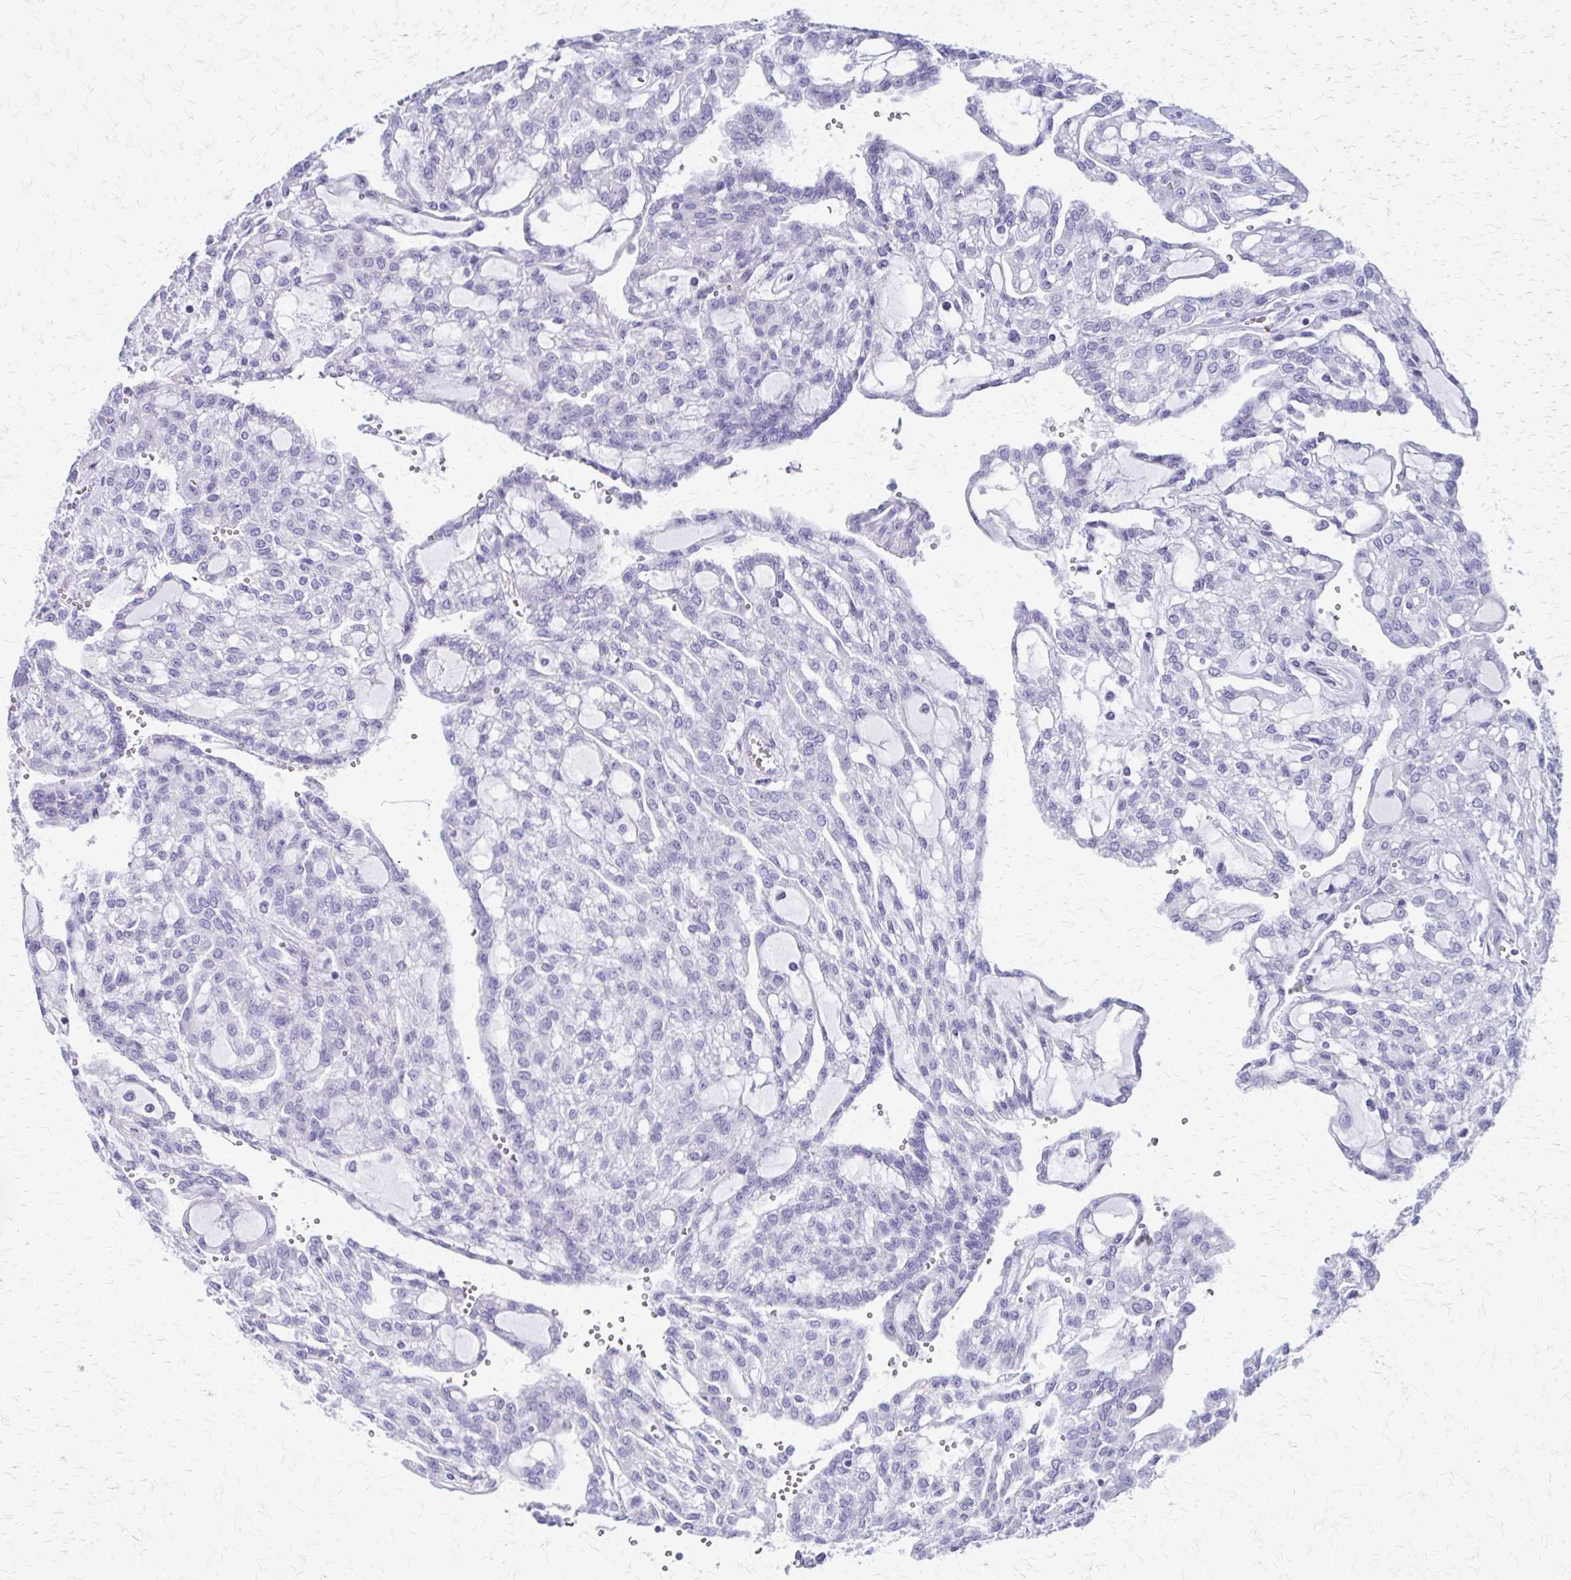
{"staining": {"intensity": "negative", "quantity": "none", "location": "none"}, "tissue": "renal cancer", "cell_type": "Tumor cells", "image_type": "cancer", "snomed": [{"axis": "morphology", "description": "Adenocarcinoma, NOS"}, {"axis": "topography", "description": "Kidney"}], "caption": "A histopathology image of human renal cancer (adenocarcinoma) is negative for staining in tumor cells.", "gene": "ZSCAN5B", "patient": {"sex": "male", "age": 63}}